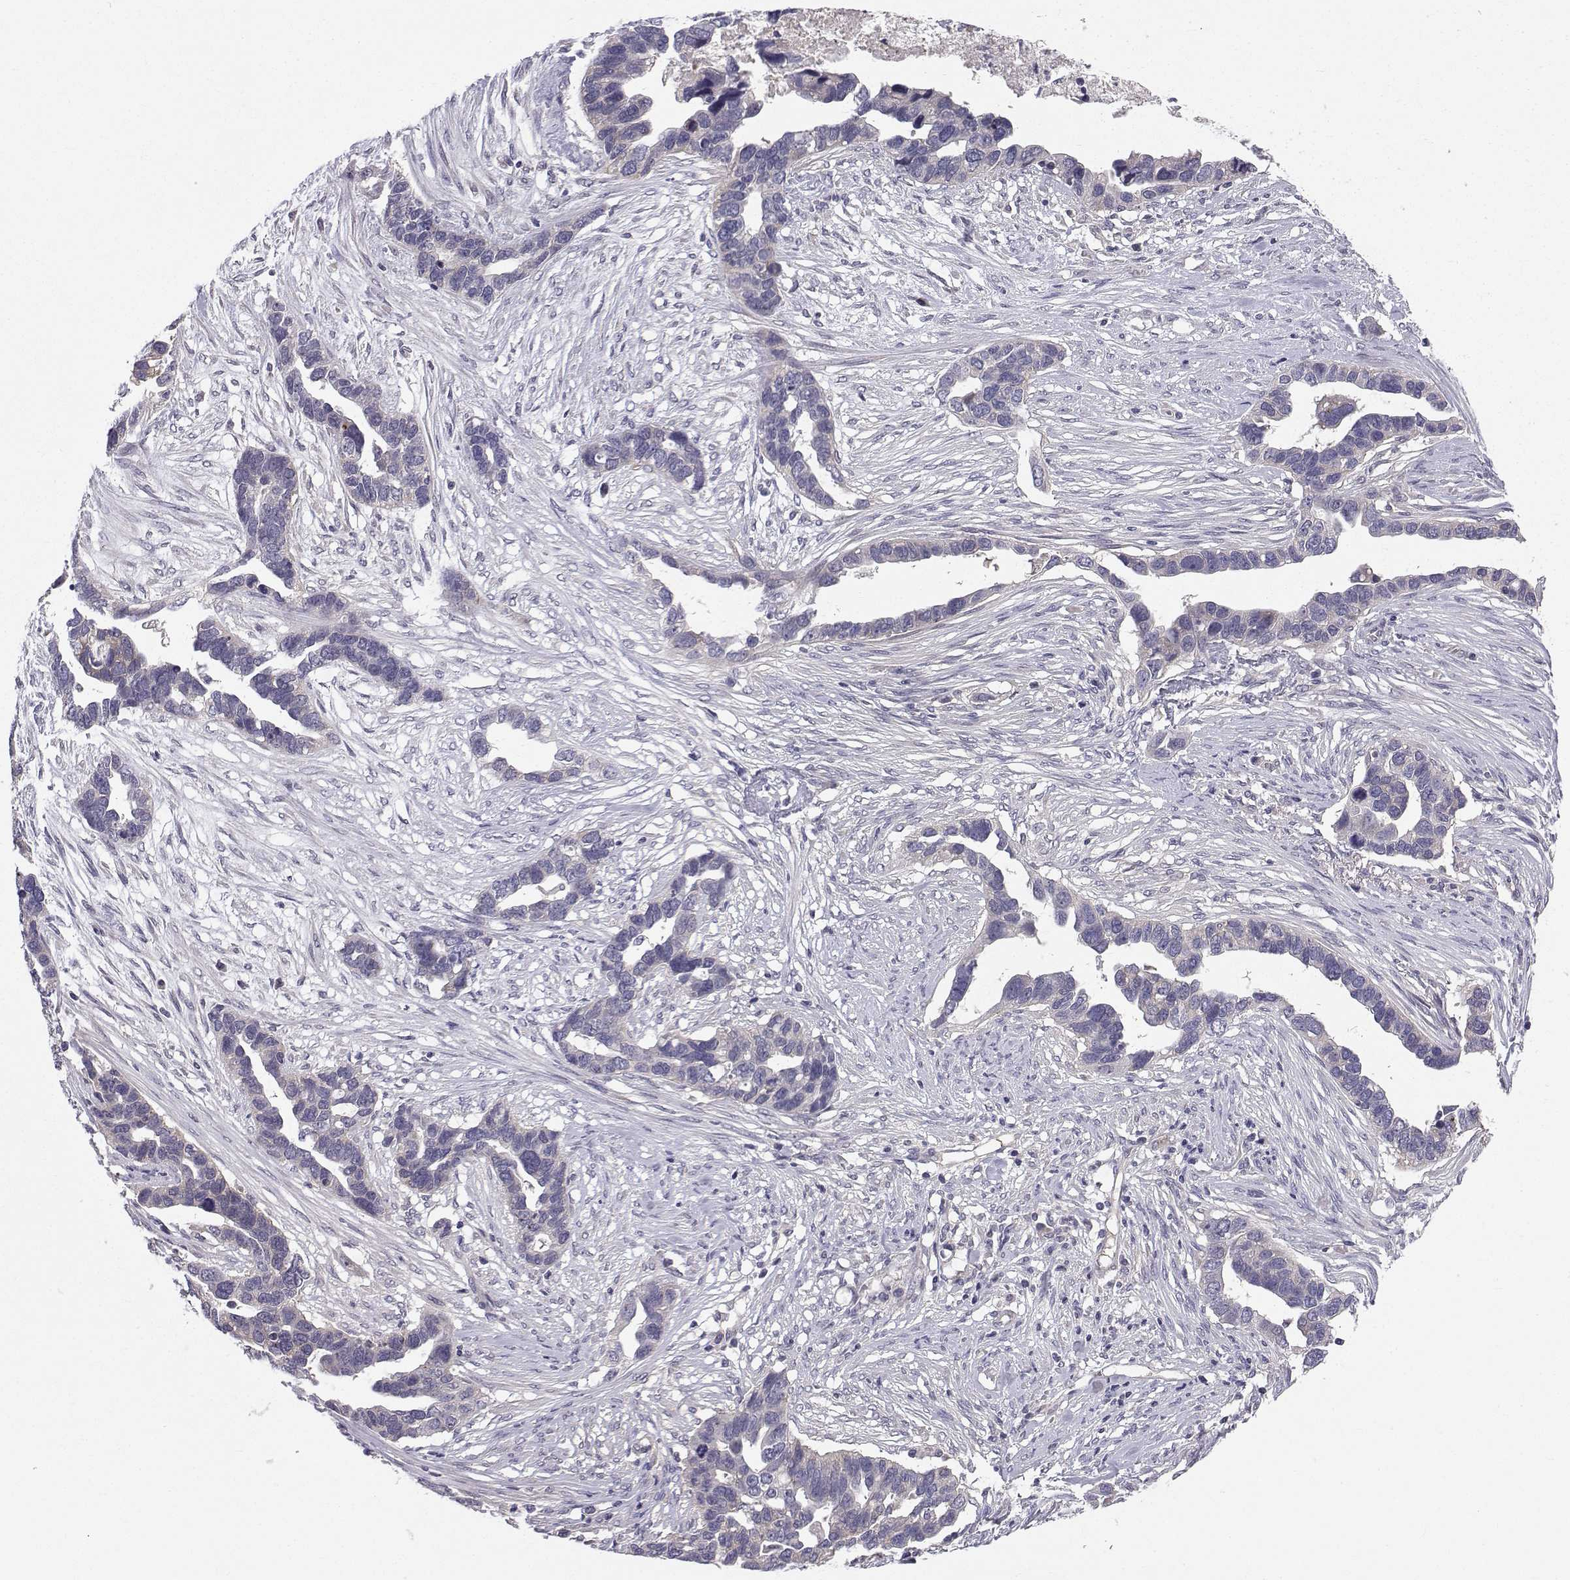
{"staining": {"intensity": "negative", "quantity": "none", "location": "none"}, "tissue": "ovarian cancer", "cell_type": "Tumor cells", "image_type": "cancer", "snomed": [{"axis": "morphology", "description": "Cystadenocarcinoma, serous, NOS"}, {"axis": "topography", "description": "Ovary"}], "caption": "Ovarian cancer (serous cystadenocarcinoma) was stained to show a protein in brown. There is no significant positivity in tumor cells. (DAB IHC, high magnification).", "gene": "PEX5L", "patient": {"sex": "female", "age": 54}}